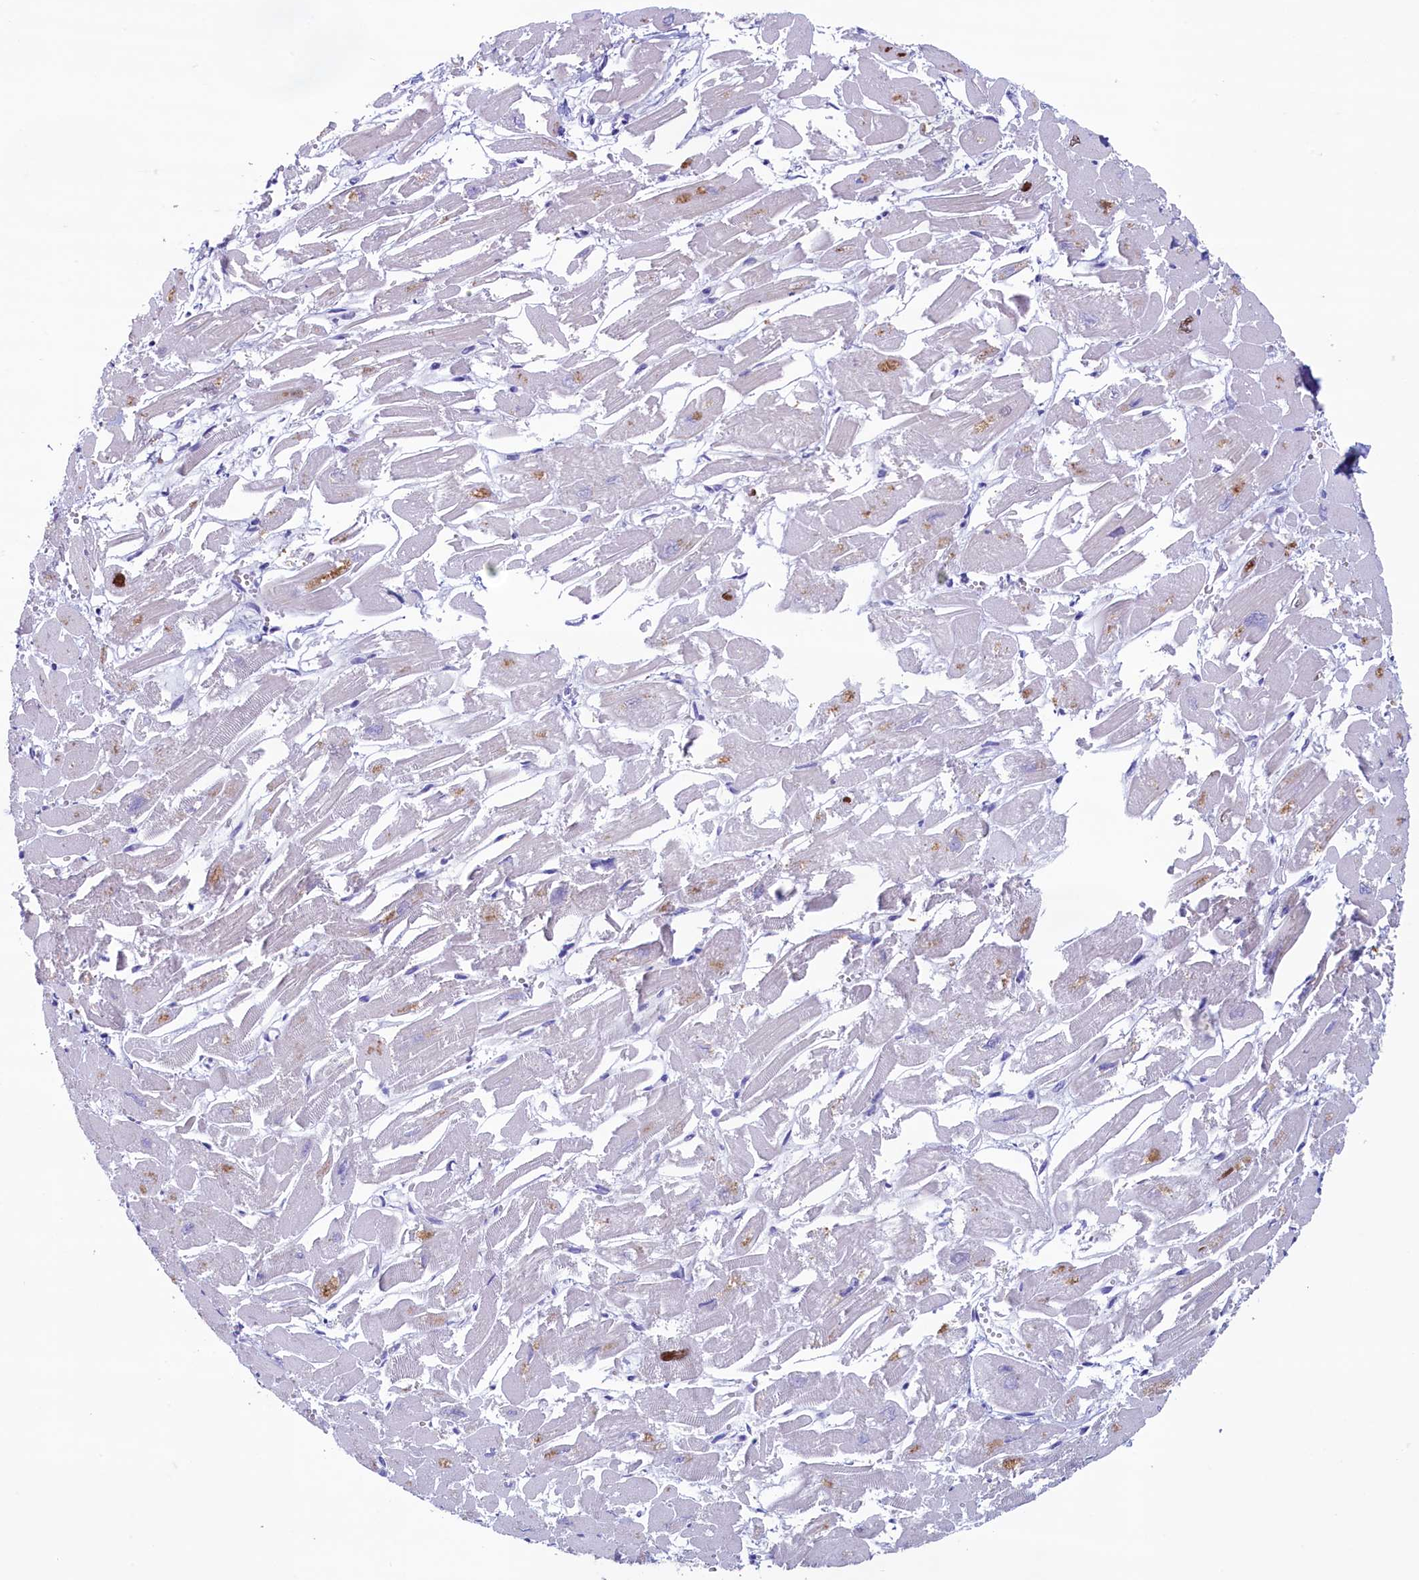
{"staining": {"intensity": "negative", "quantity": "none", "location": "none"}, "tissue": "heart muscle", "cell_type": "Cardiomyocytes", "image_type": "normal", "snomed": [{"axis": "morphology", "description": "Normal tissue, NOS"}, {"axis": "topography", "description": "Heart"}], "caption": "Cardiomyocytes are negative for protein expression in unremarkable human heart muscle. (DAB immunohistochemistry with hematoxylin counter stain).", "gene": "KRBOX5", "patient": {"sex": "male", "age": 54}}